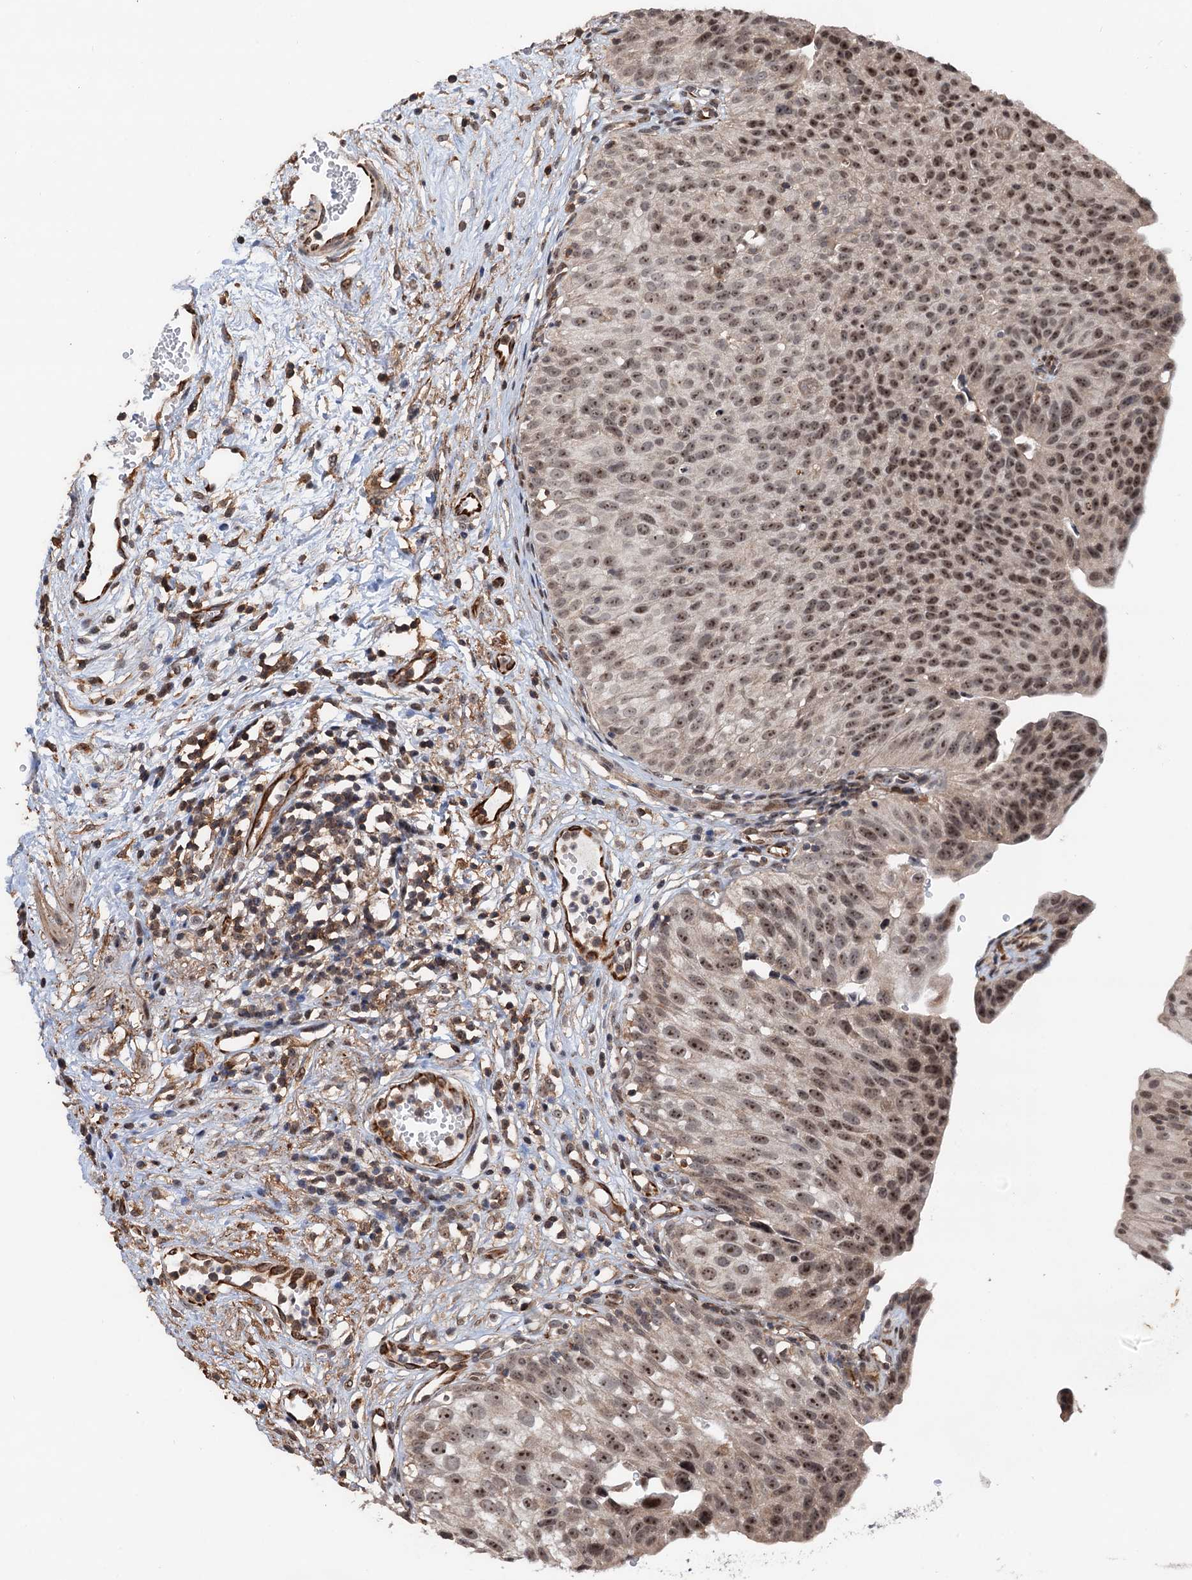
{"staining": {"intensity": "moderate", "quantity": "25%-75%", "location": "nuclear"}, "tissue": "urinary bladder", "cell_type": "Urothelial cells", "image_type": "normal", "snomed": [{"axis": "morphology", "description": "Normal tissue, NOS"}, {"axis": "topography", "description": "Urinary bladder"}], "caption": "Urinary bladder stained for a protein (brown) exhibits moderate nuclear positive positivity in about 25%-75% of urothelial cells.", "gene": "TMA16", "patient": {"sex": "male", "age": 51}}